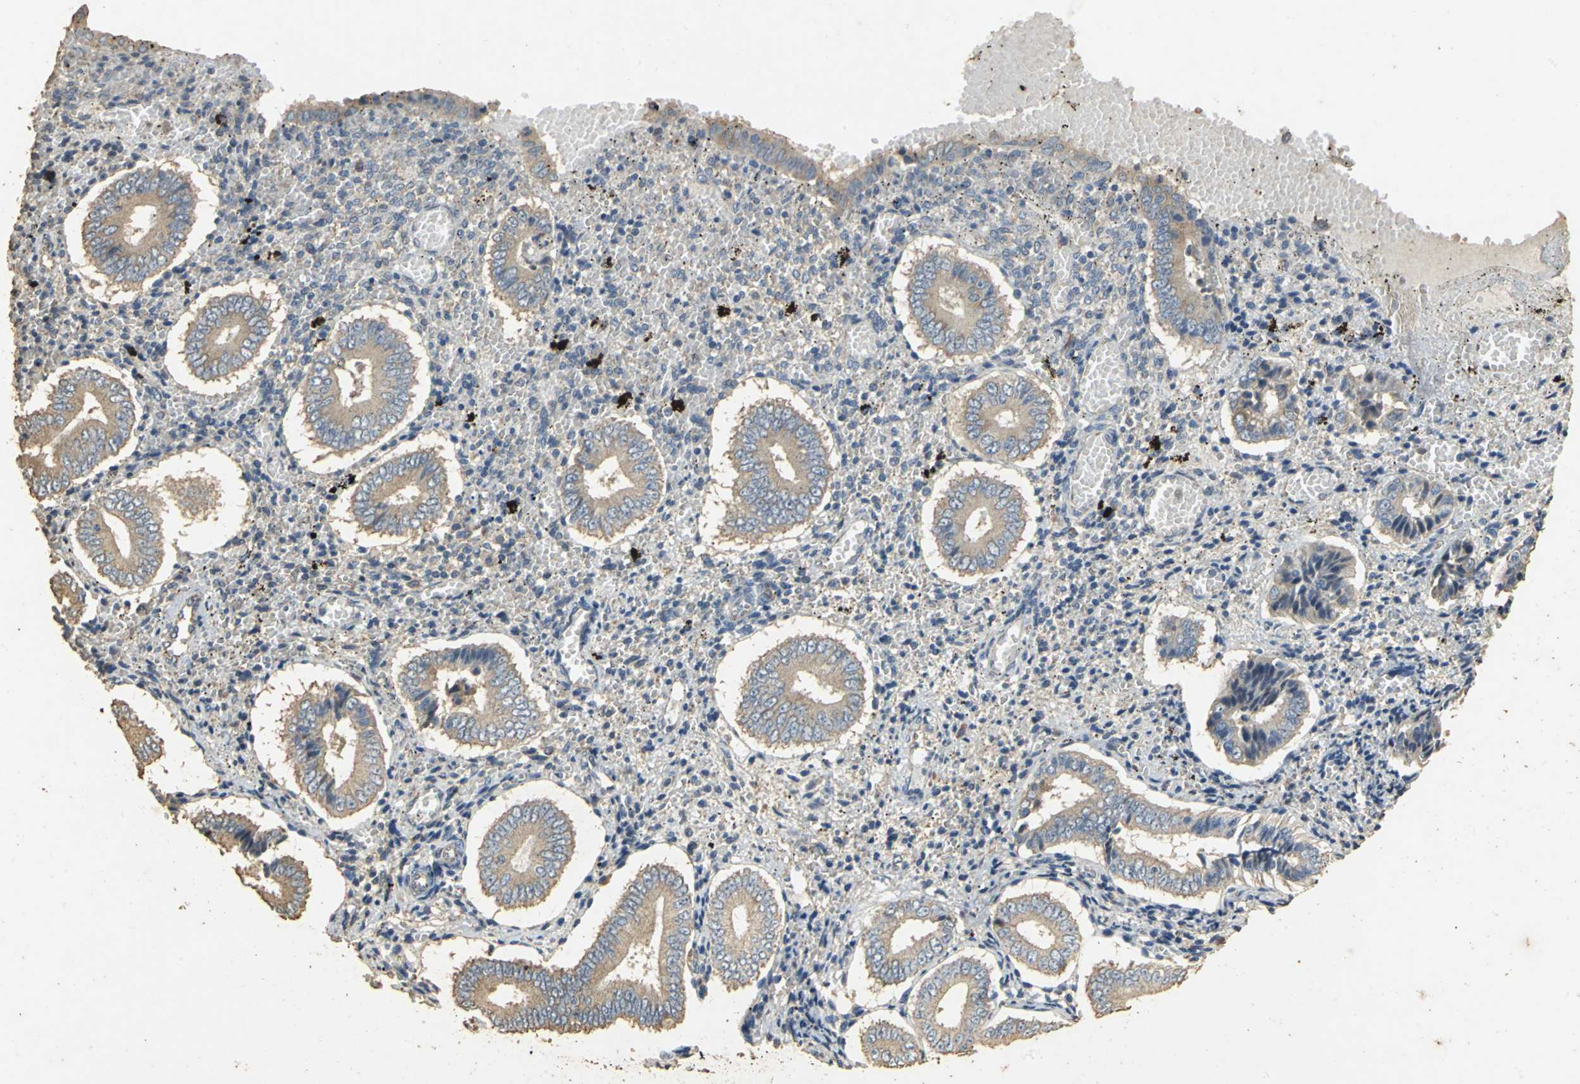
{"staining": {"intensity": "negative", "quantity": "none", "location": "none"}, "tissue": "endometrium", "cell_type": "Cells in endometrial stroma", "image_type": "normal", "snomed": [{"axis": "morphology", "description": "Normal tissue, NOS"}, {"axis": "topography", "description": "Endometrium"}], "caption": "Immunohistochemistry (IHC) photomicrograph of benign endometrium stained for a protein (brown), which shows no expression in cells in endometrial stroma.", "gene": "ACSL4", "patient": {"sex": "female", "age": 42}}